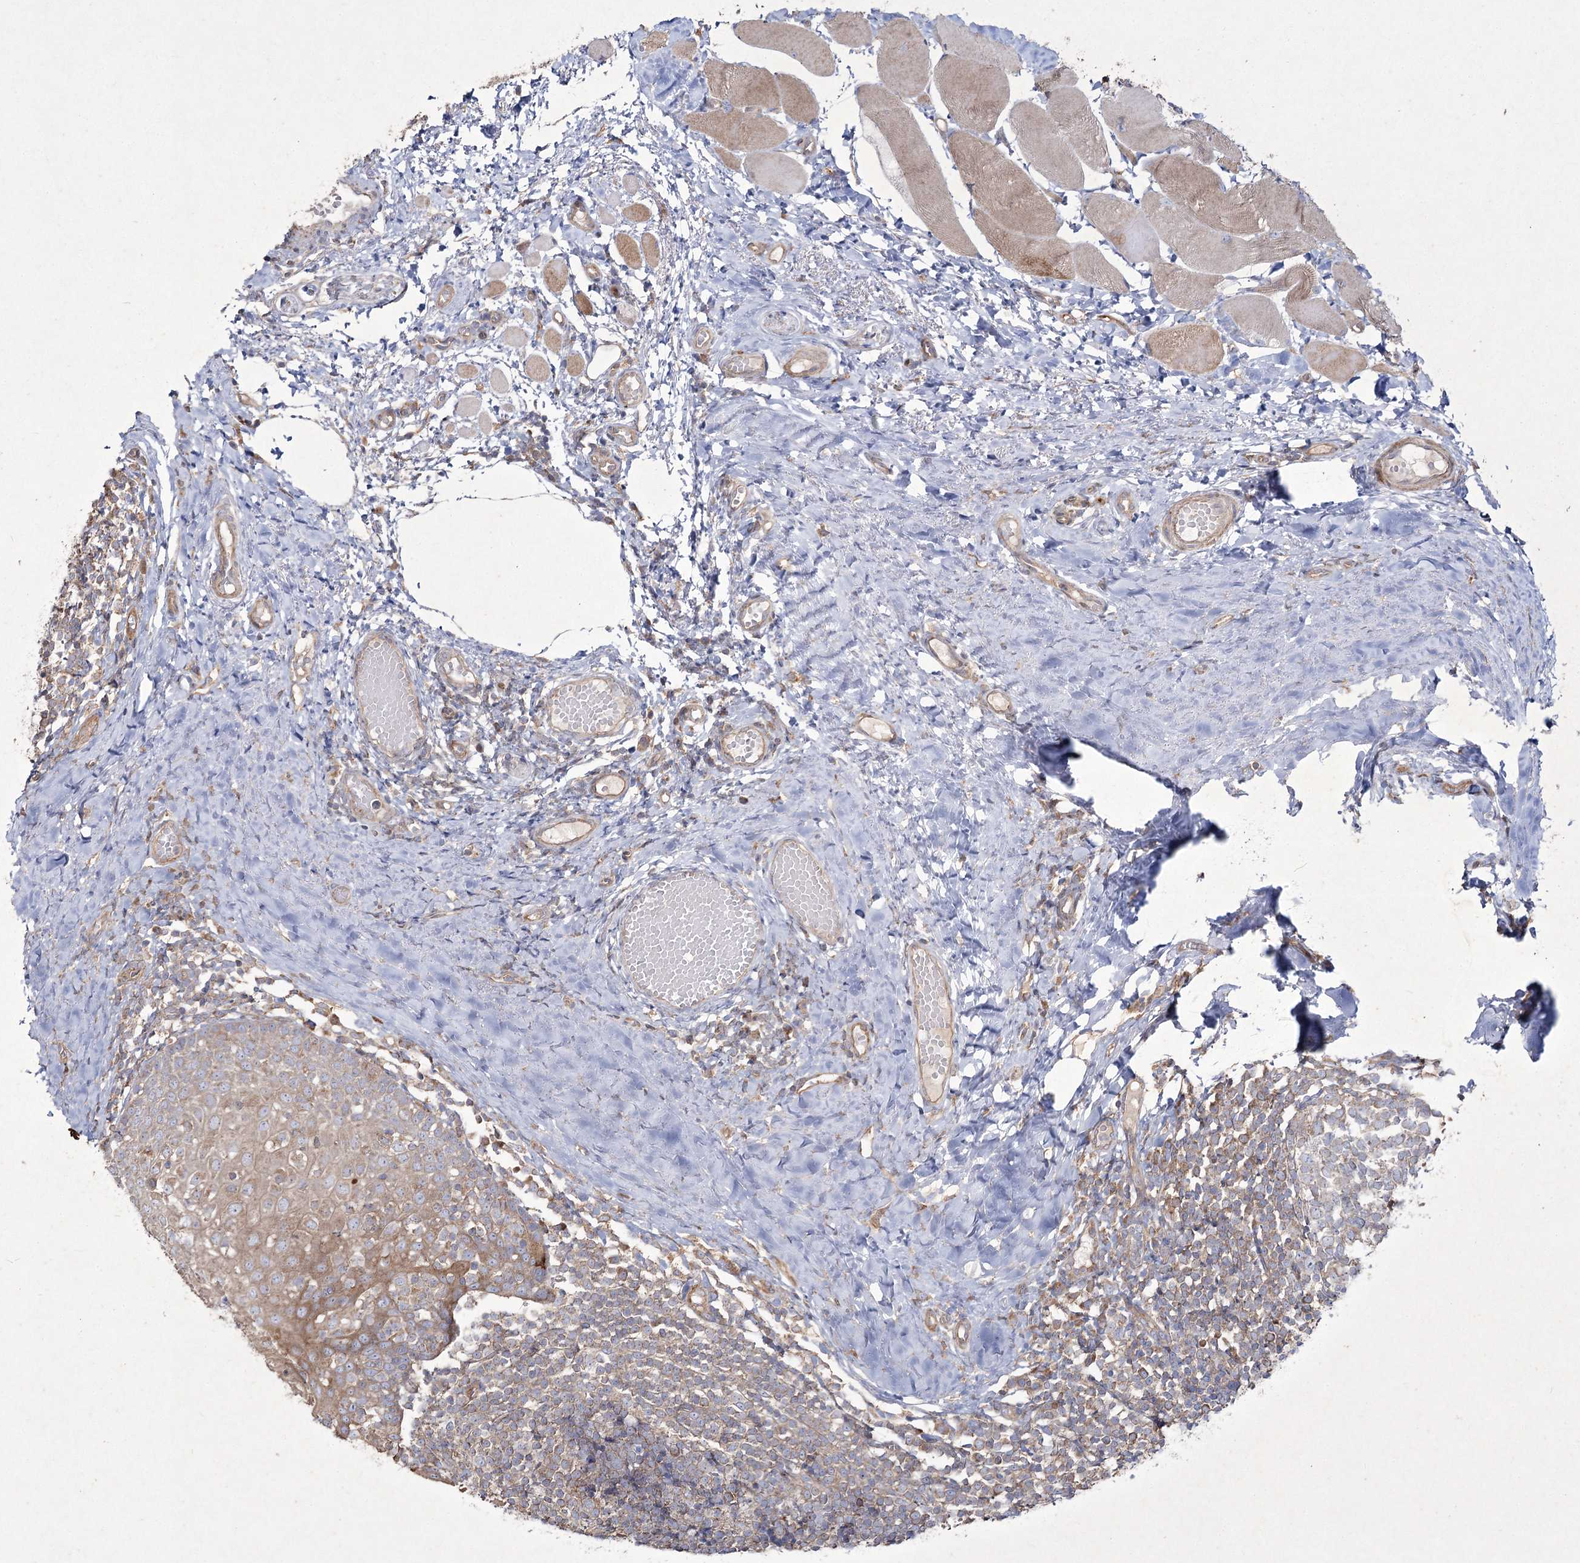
{"staining": {"intensity": "moderate", "quantity": "<25%", "location": "cytoplasmic/membranous"}, "tissue": "tonsil", "cell_type": "Germinal center cells", "image_type": "normal", "snomed": [{"axis": "morphology", "description": "Normal tissue, NOS"}, {"axis": "topography", "description": "Tonsil"}], "caption": "DAB immunohistochemical staining of benign human tonsil displays moderate cytoplasmic/membranous protein expression in about <25% of germinal center cells.", "gene": "SH3TC1", "patient": {"sex": "female", "age": 19}}